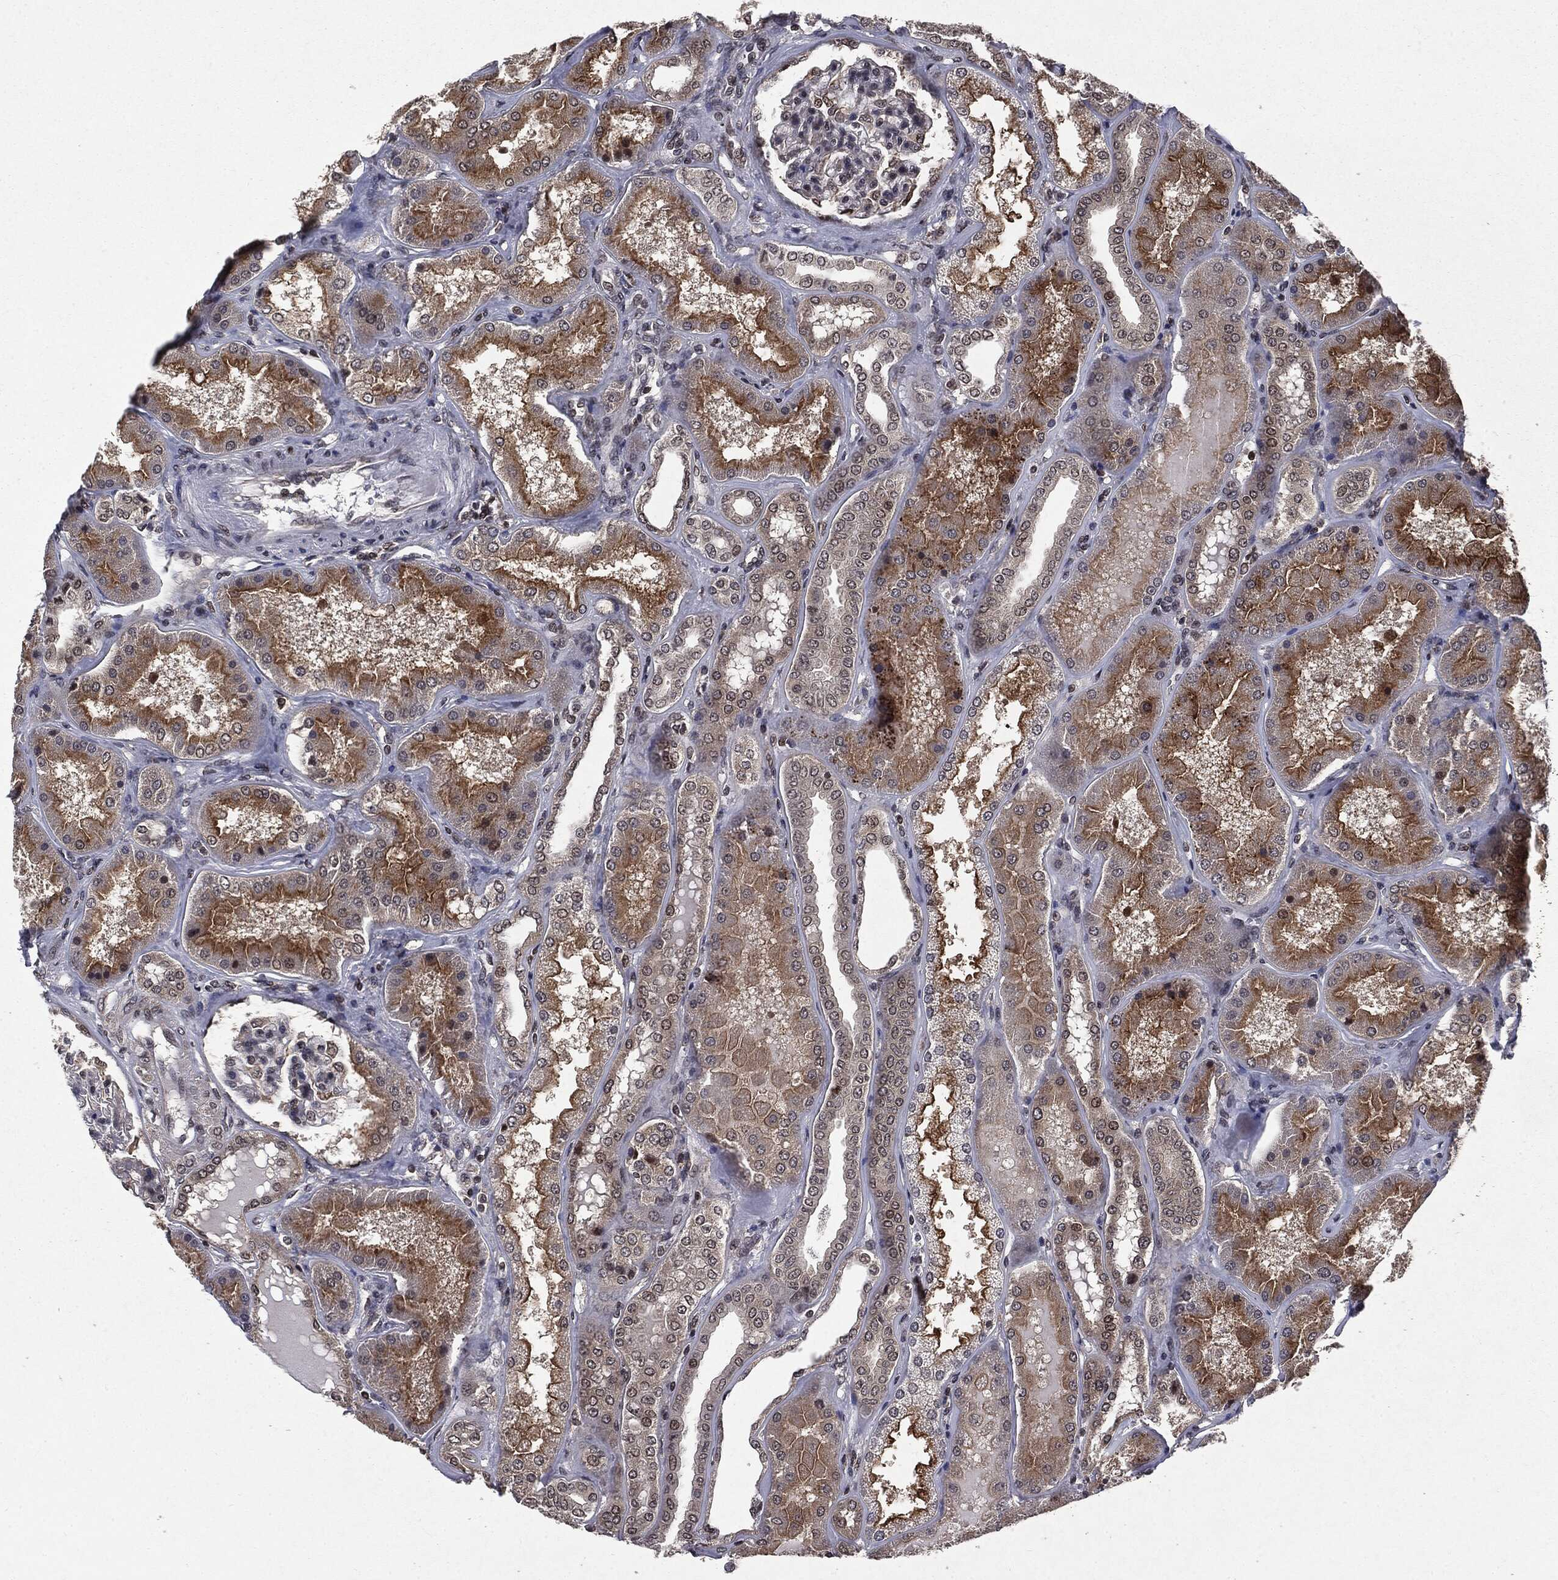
{"staining": {"intensity": "moderate", "quantity": "<25%", "location": "cytoplasmic/membranous"}, "tissue": "kidney", "cell_type": "Cells in glomeruli", "image_type": "normal", "snomed": [{"axis": "morphology", "description": "Normal tissue, NOS"}, {"axis": "topography", "description": "Kidney"}], "caption": "A low amount of moderate cytoplasmic/membranous positivity is identified in about <25% of cells in glomeruli in benign kidney. (Brightfield microscopy of DAB IHC at high magnification).", "gene": "STAU2", "patient": {"sex": "female", "age": 56}}